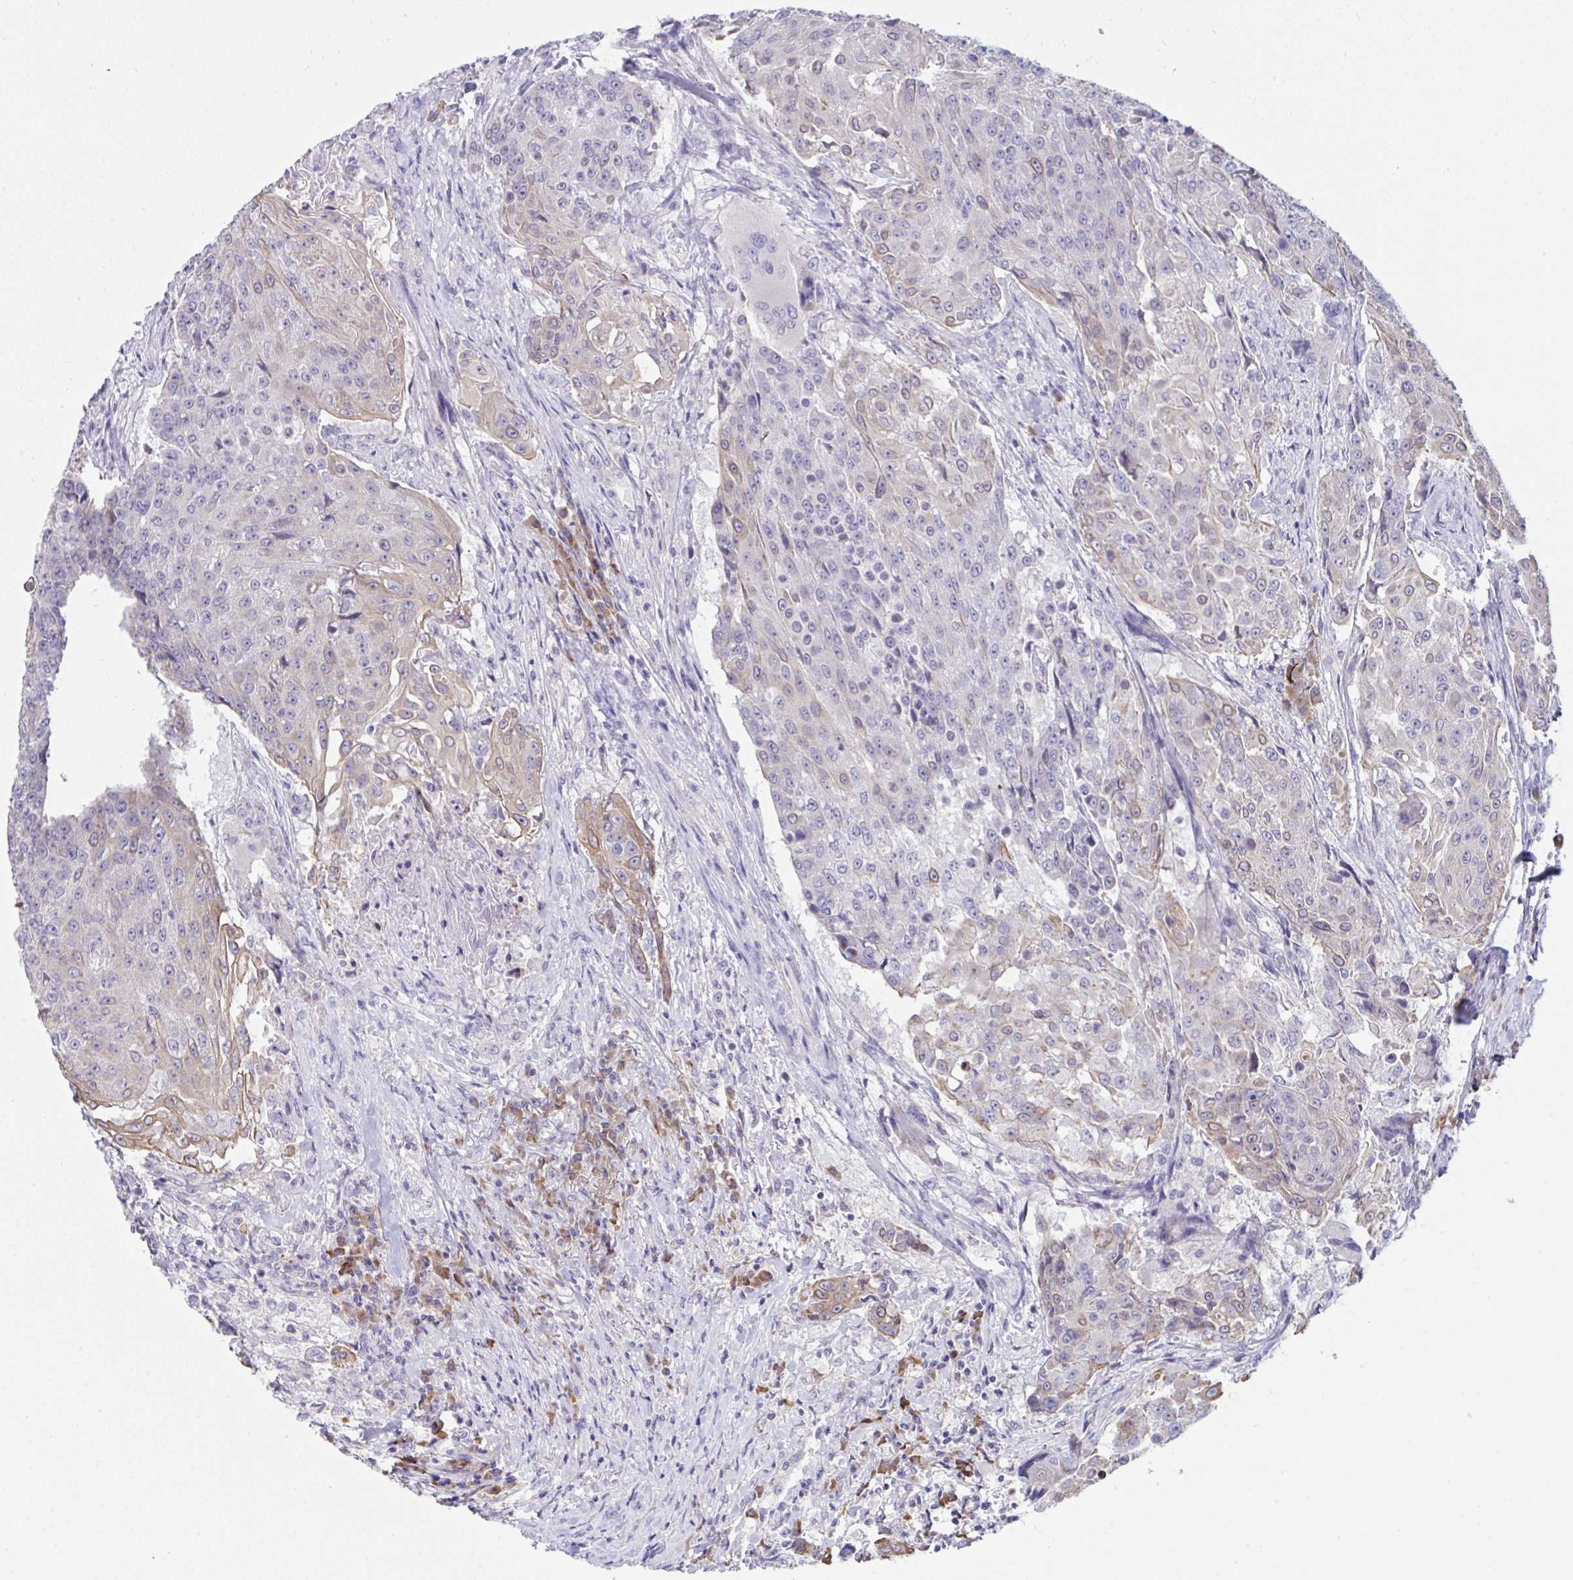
{"staining": {"intensity": "weak", "quantity": "<25%", "location": "cytoplasmic/membranous"}, "tissue": "urothelial cancer", "cell_type": "Tumor cells", "image_type": "cancer", "snomed": [{"axis": "morphology", "description": "Urothelial carcinoma, High grade"}, {"axis": "topography", "description": "Urinary bladder"}], "caption": "Urothelial carcinoma (high-grade) was stained to show a protein in brown. There is no significant expression in tumor cells.", "gene": "TMEM41A", "patient": {"sex": "female", "age": 63}}